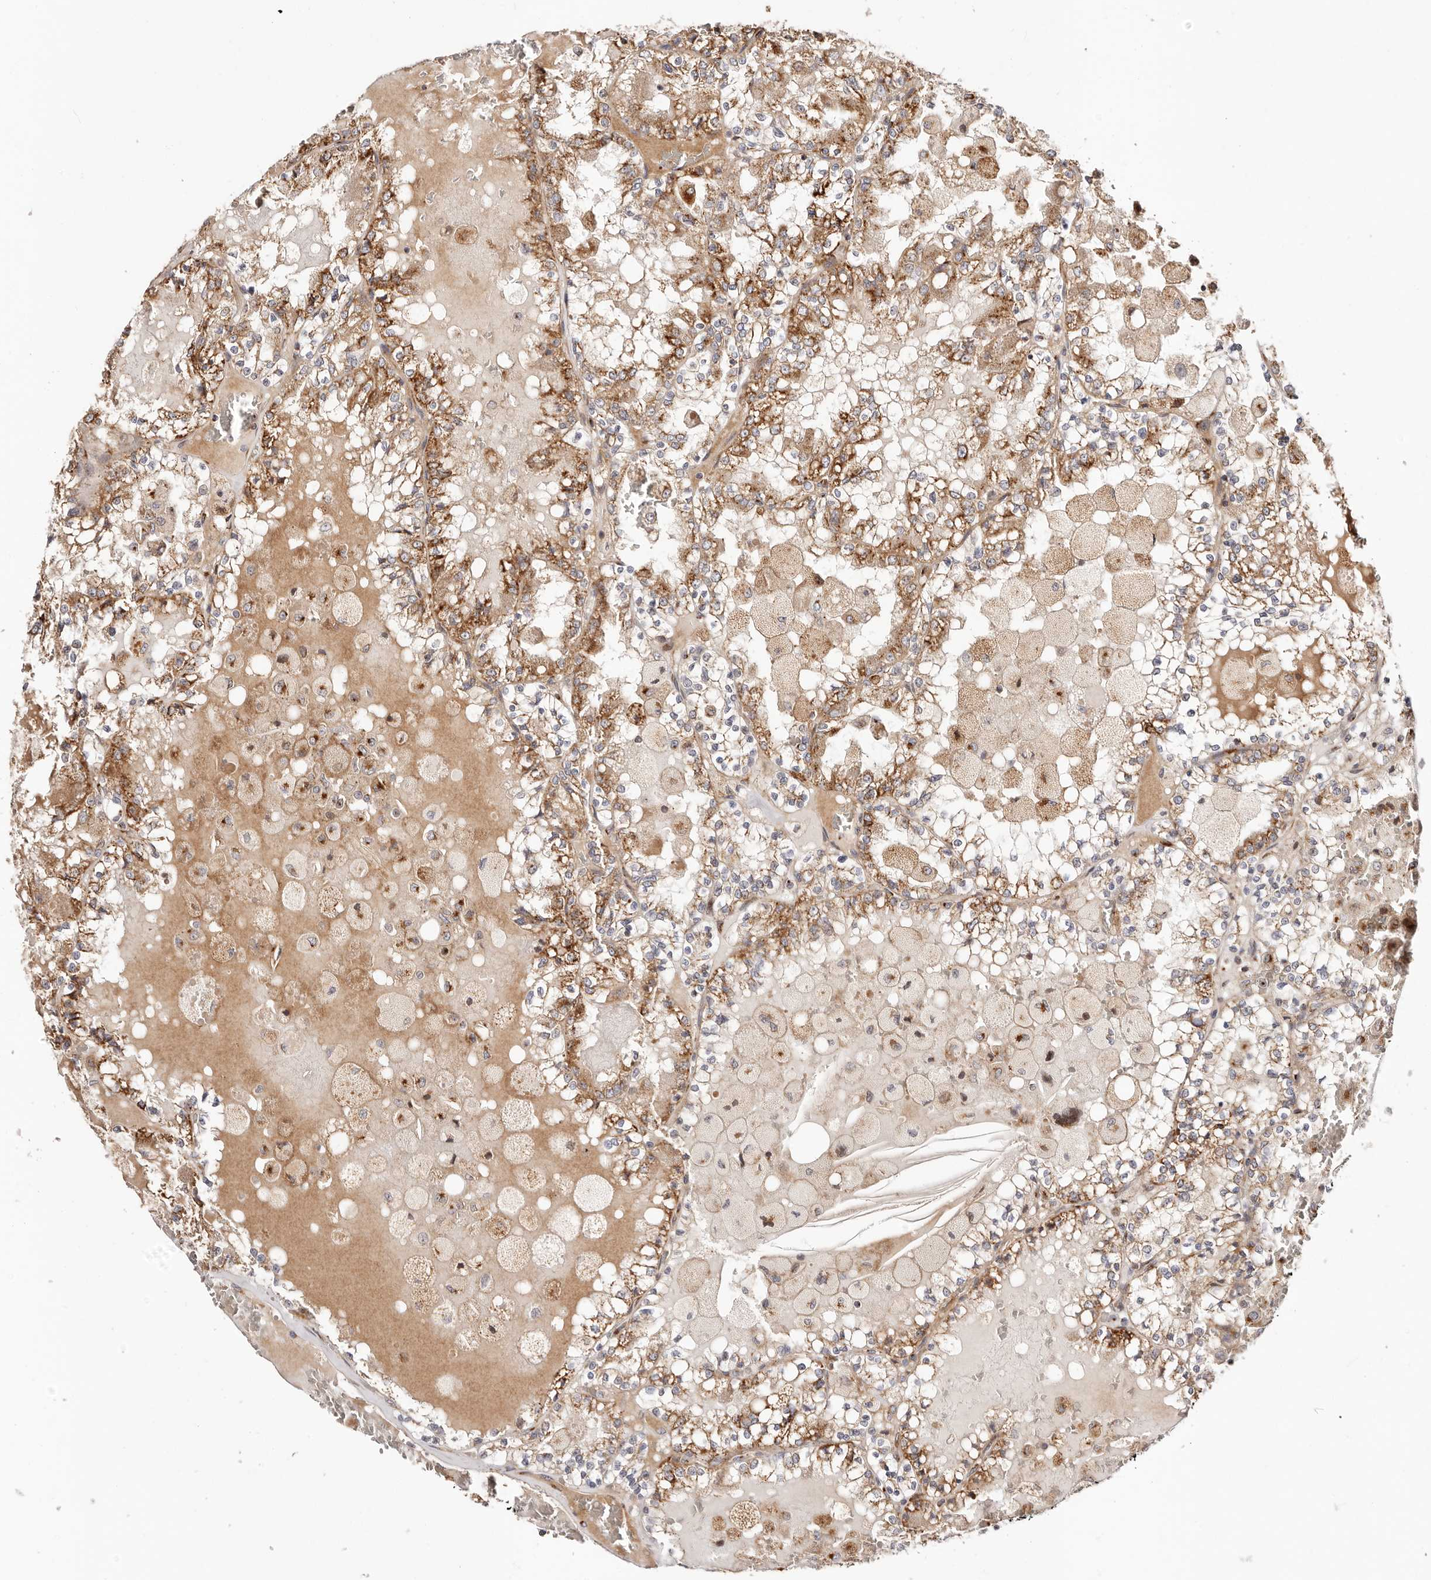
{"staining": {"intensity": "strong", "quantity": ">75%", "location": "cytoplasmic/membranous"}, "tissue": "renal cancer", "cell_type": "Tumor cells", "image_type": "cancer", "snomed": [{"axis": "morphology", "description": "Adenocarcinoma, NOS"}, {"axis": "topography", "description": "Kidney"}], "caption": "Human adenocarcinoma (renal) stained with a protein marker shows strong staining in tumor cells.", "gene": "MAPK6", "patient": {"sex": "female", "age": 56}}